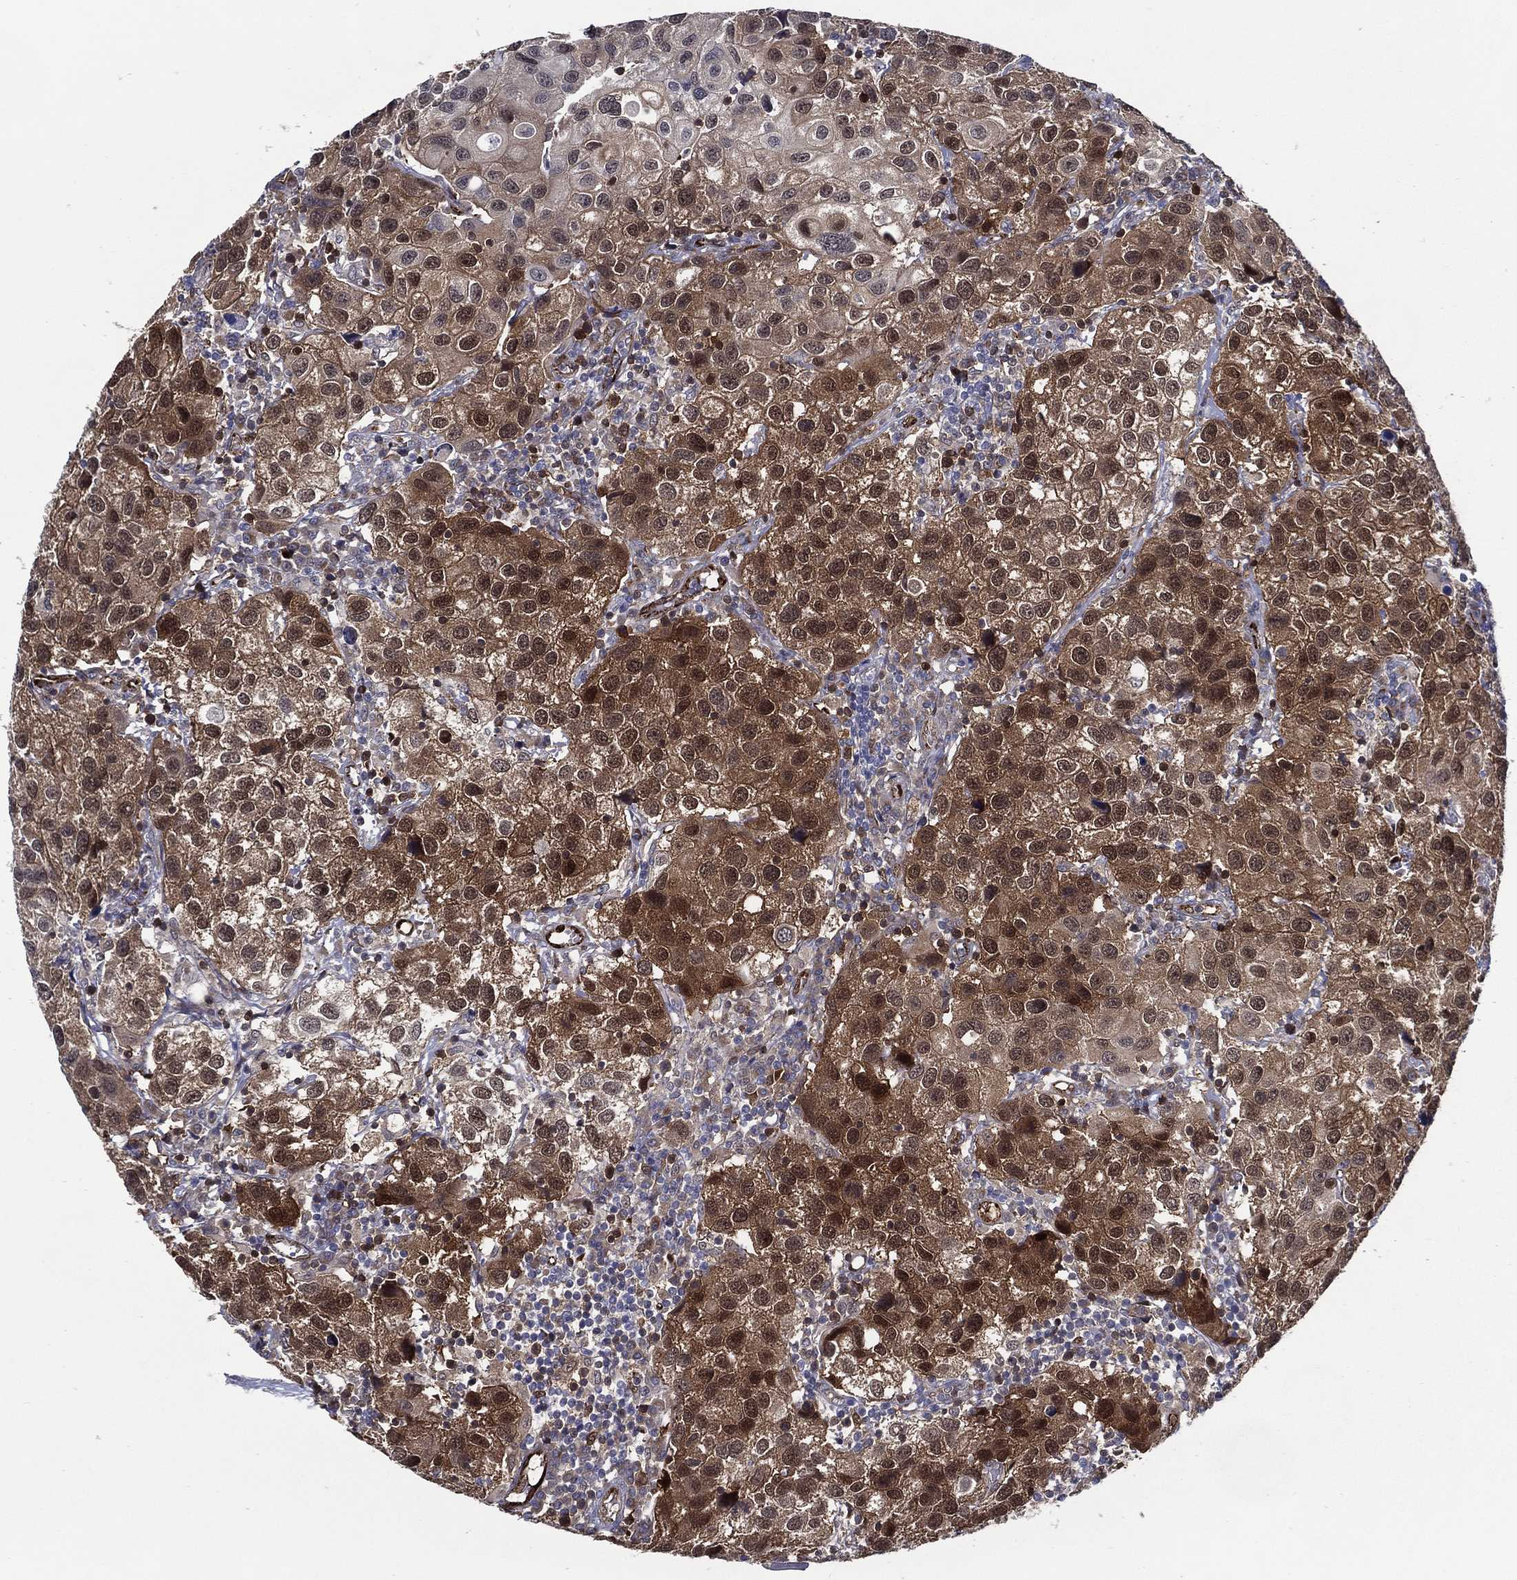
{"staining": {"intensity": "moderate", "quantity": "25%-75%", "location": "cytoplasmic/membranous,nuclear"}, "tissue": "urothelial cancer", "cell_type": "Tumor cells", "image_type": "cancer", "snomed": [{"axis": "morphology", "description": "Urothelial carcinoma, High grade"}, {"axis": "topography", "description": "Urinary bladder"}], "caption": "Urothelial cancer stained with DAB immunohistochemistry reveals medium levels of moderate cytoplasmic/membranous and nuclear expression in about 25%-75% of tumor cells.", "gene": "ARHGAP11A", "patient": {"sex": "male", "age": 79}}